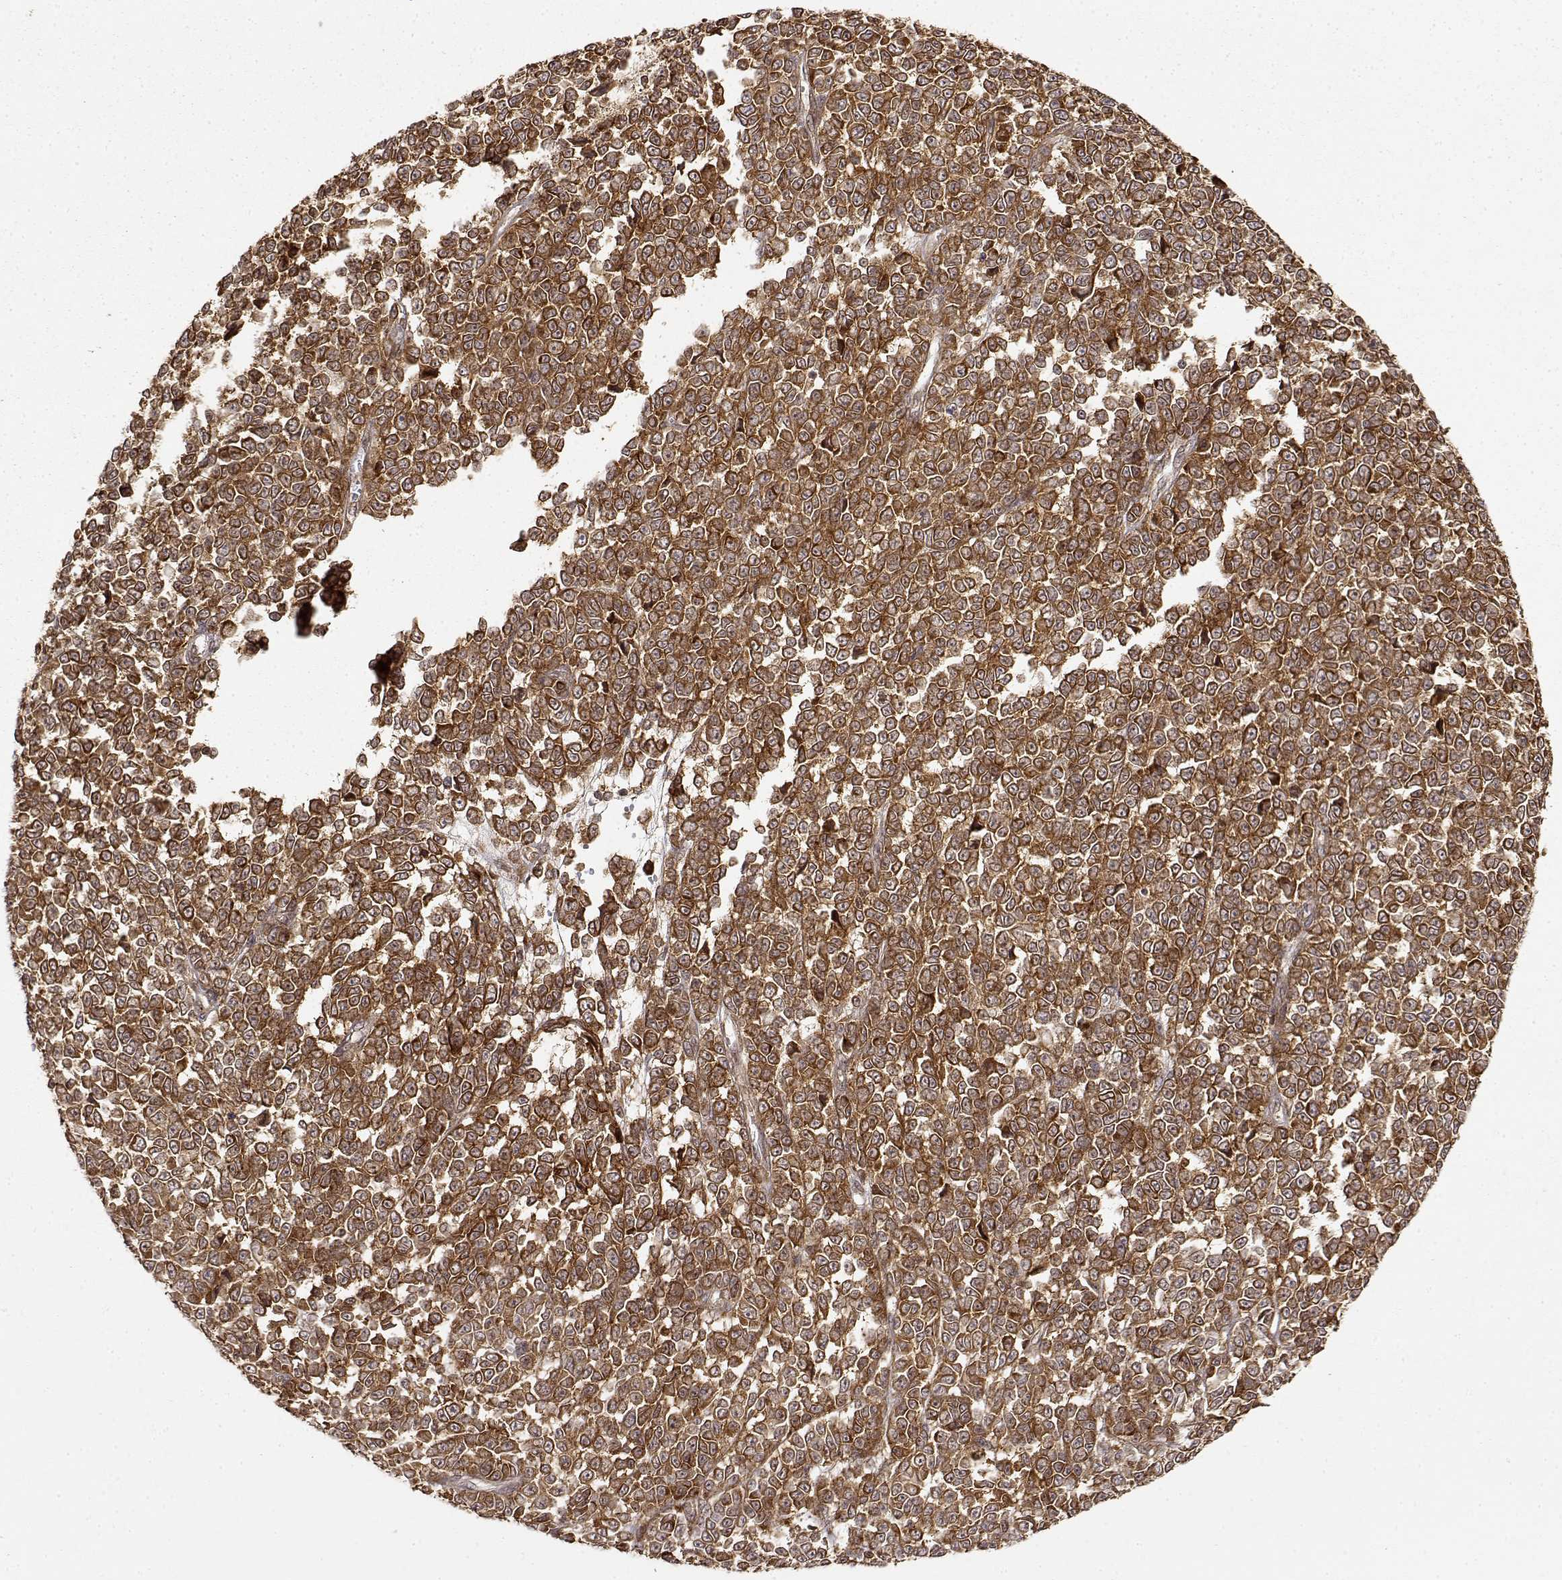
{"staining": {"intensity": "strong", "quantity": ">75%", "location": "cytoplasmic/membranous"}, "tissue": "melanoma", "cell_type": "Tumor cells", "image_type": "cancer", "snomed": [{"axis": "morphology", "description": "Malignant melanoma, NOS"}, {"axis": "topography", "description": "Skin"}], "caption": "Melanoma tissue demonstrates strong cytoplasmic/membranous expression in approximately >75% of tumor cells, visualized by immunohistochemistry. The staining was performed using DAB to visualize the protein expression in brown, while the nuclei were stained in blue with hematoxylin (Magnification: 20x).", "gene": "RNF13", "patient": {"sex": "female", "age": 95}}